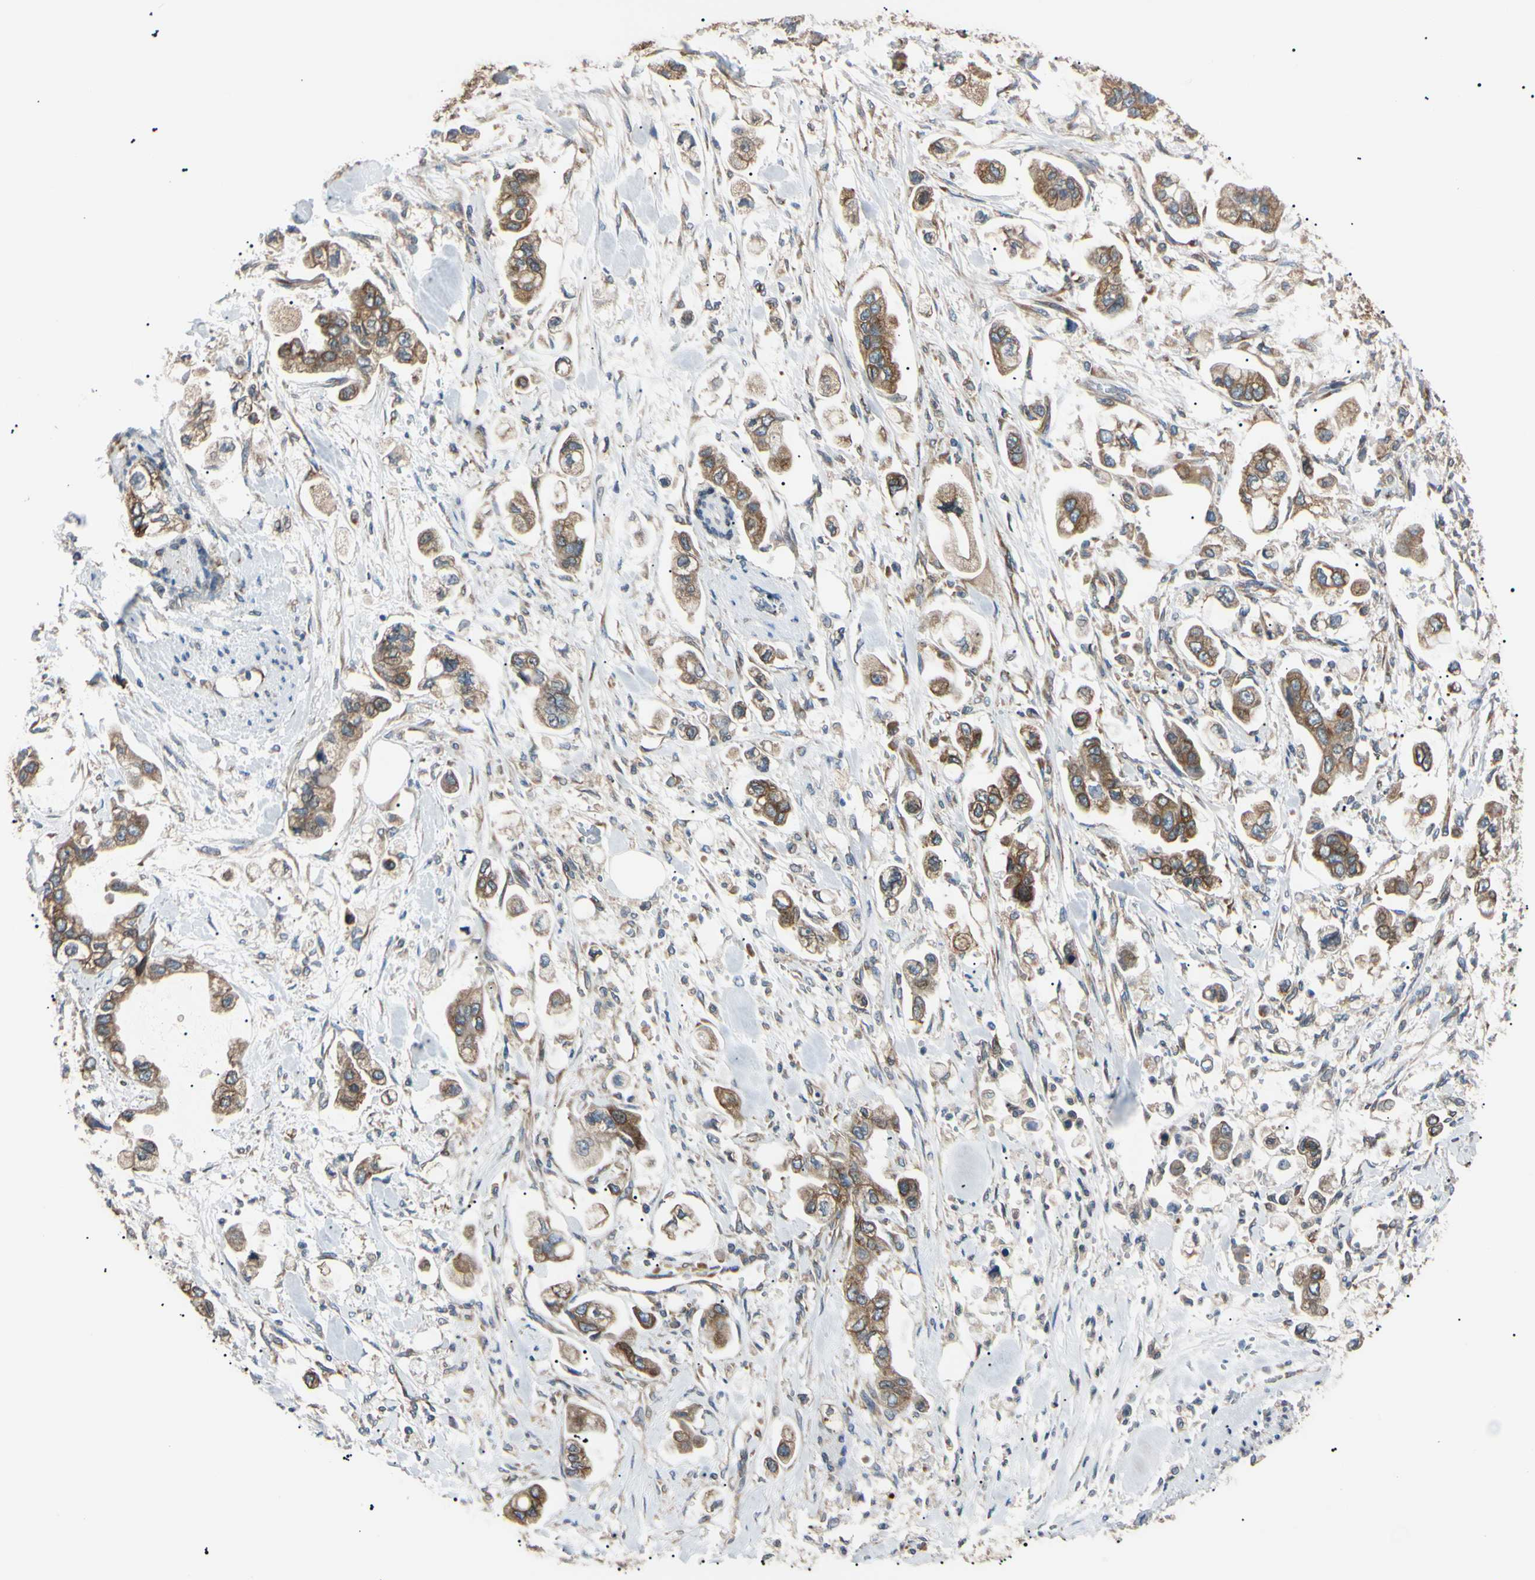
{"staining": {"intensity": "moderate", "quantity": ">75%", "location": "cytoplasmic/membranous"}, "tissue": "stomach cancer", "cell_type": "Tumor cells", "image_type": "cancer", "snomed": [{"axis": "morphology", "description": "Adenocarcinoma, NOS"}, {"axis": "topography", "description": "Stomach"}], "caption": "IHC (DAB (3,3'-diaminobenzidine)) staining of human stomach cancer reveals moderate cytoplasmic/membranous protein expression in about >75% of tumor cells.", "gene": "VAPA", "patient": {"sex": "male", "age": 62}}